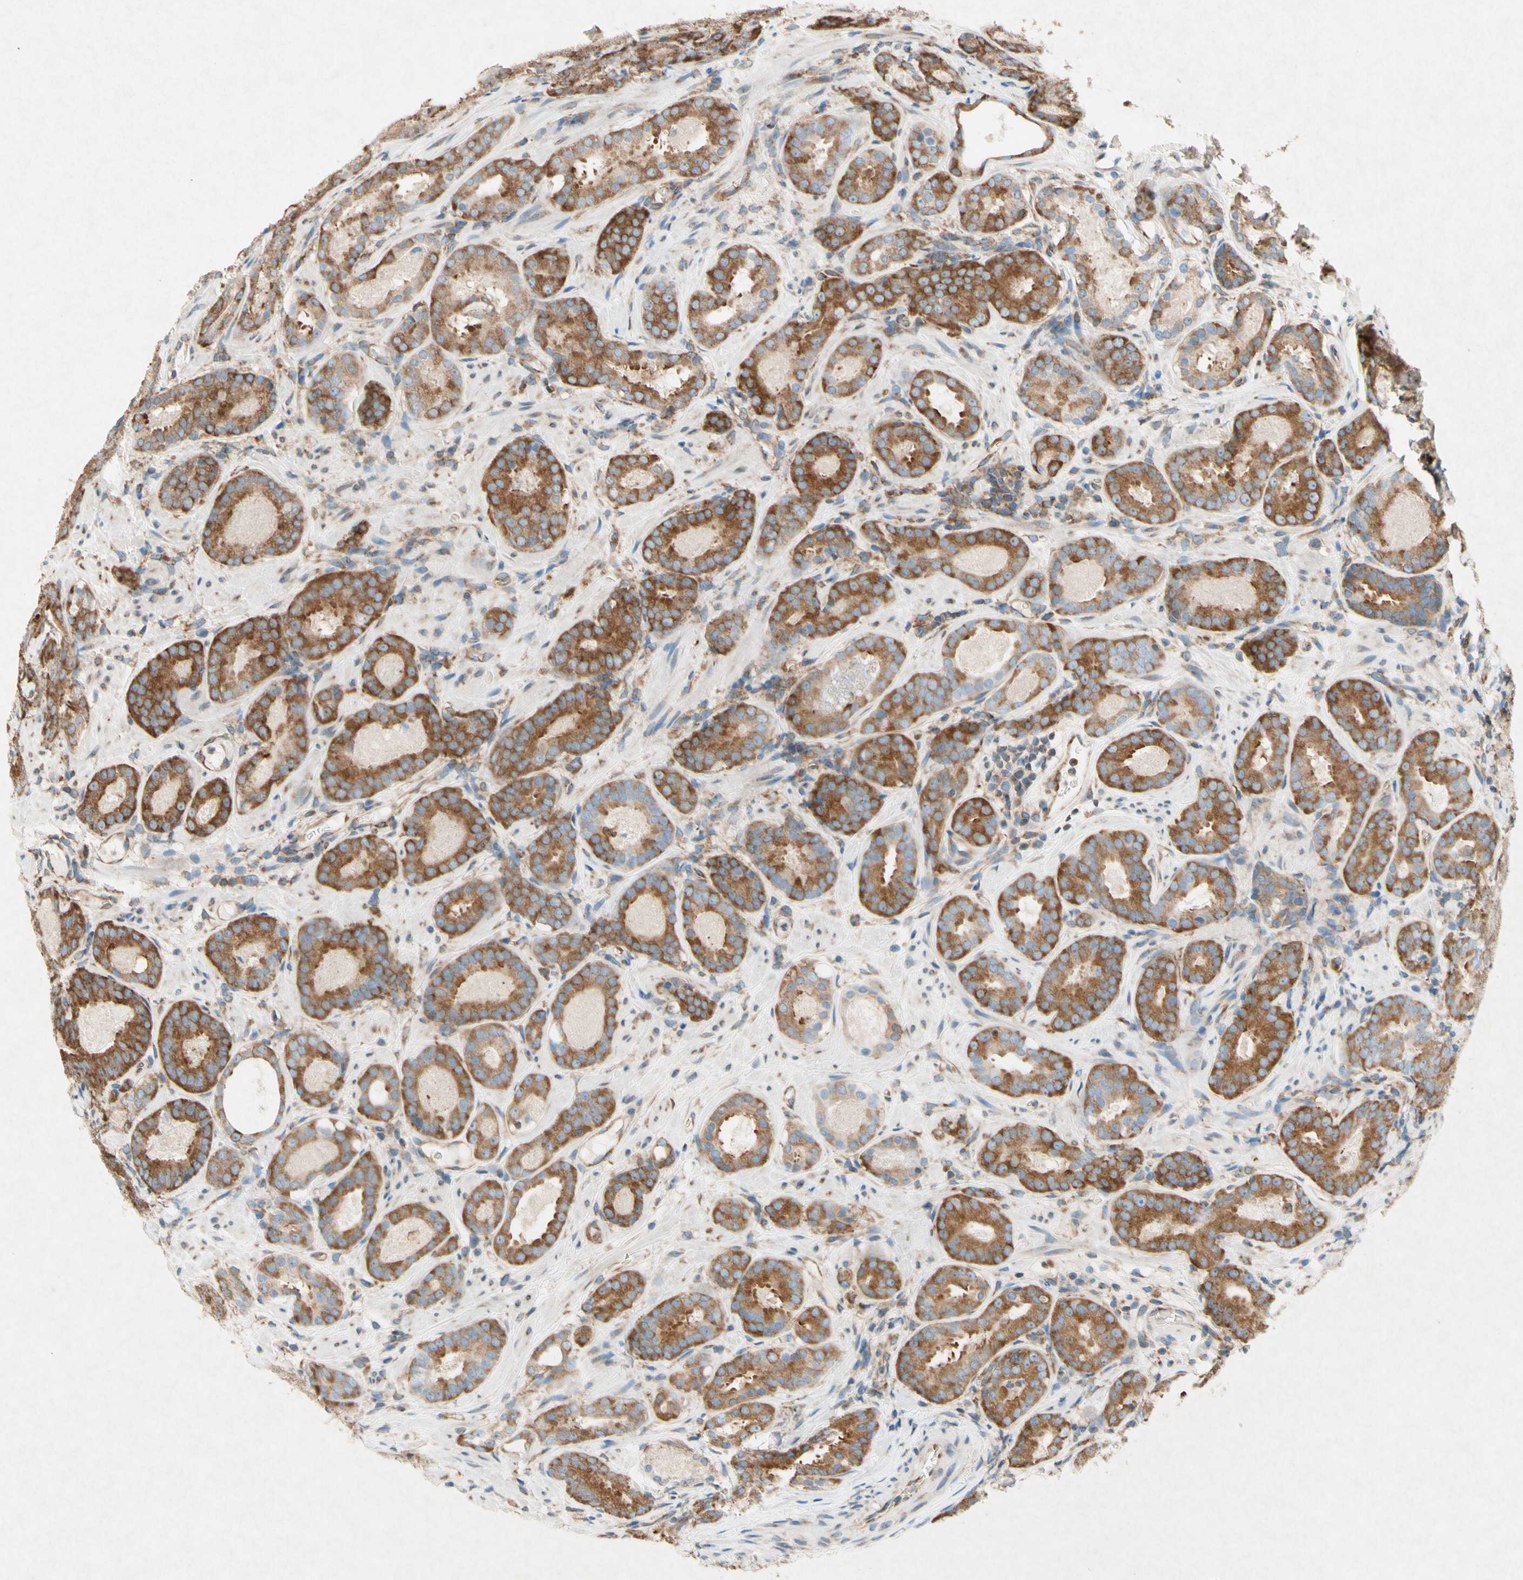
{"staining": {"intensity": "moderate", "quantity": ">75%", "location": "cytoplasmic/membranous"}, "tissue": "prostate cancer", "cell_type": "Tumor cells", "image_type": "cancer", "snomed": [{"axis": "morphology", "description": "Adenocarcinoma, Low grade"}, {"axis": "topography", "description": "Prostate"}], "caption": "Human prostate cancer (adenocarcinoma (low-grade)) stained with a protein marker exhibits moderate staining in tumor cells.", "gene": "PABPC1", "patient": {"sex": "male", "age": 69}}